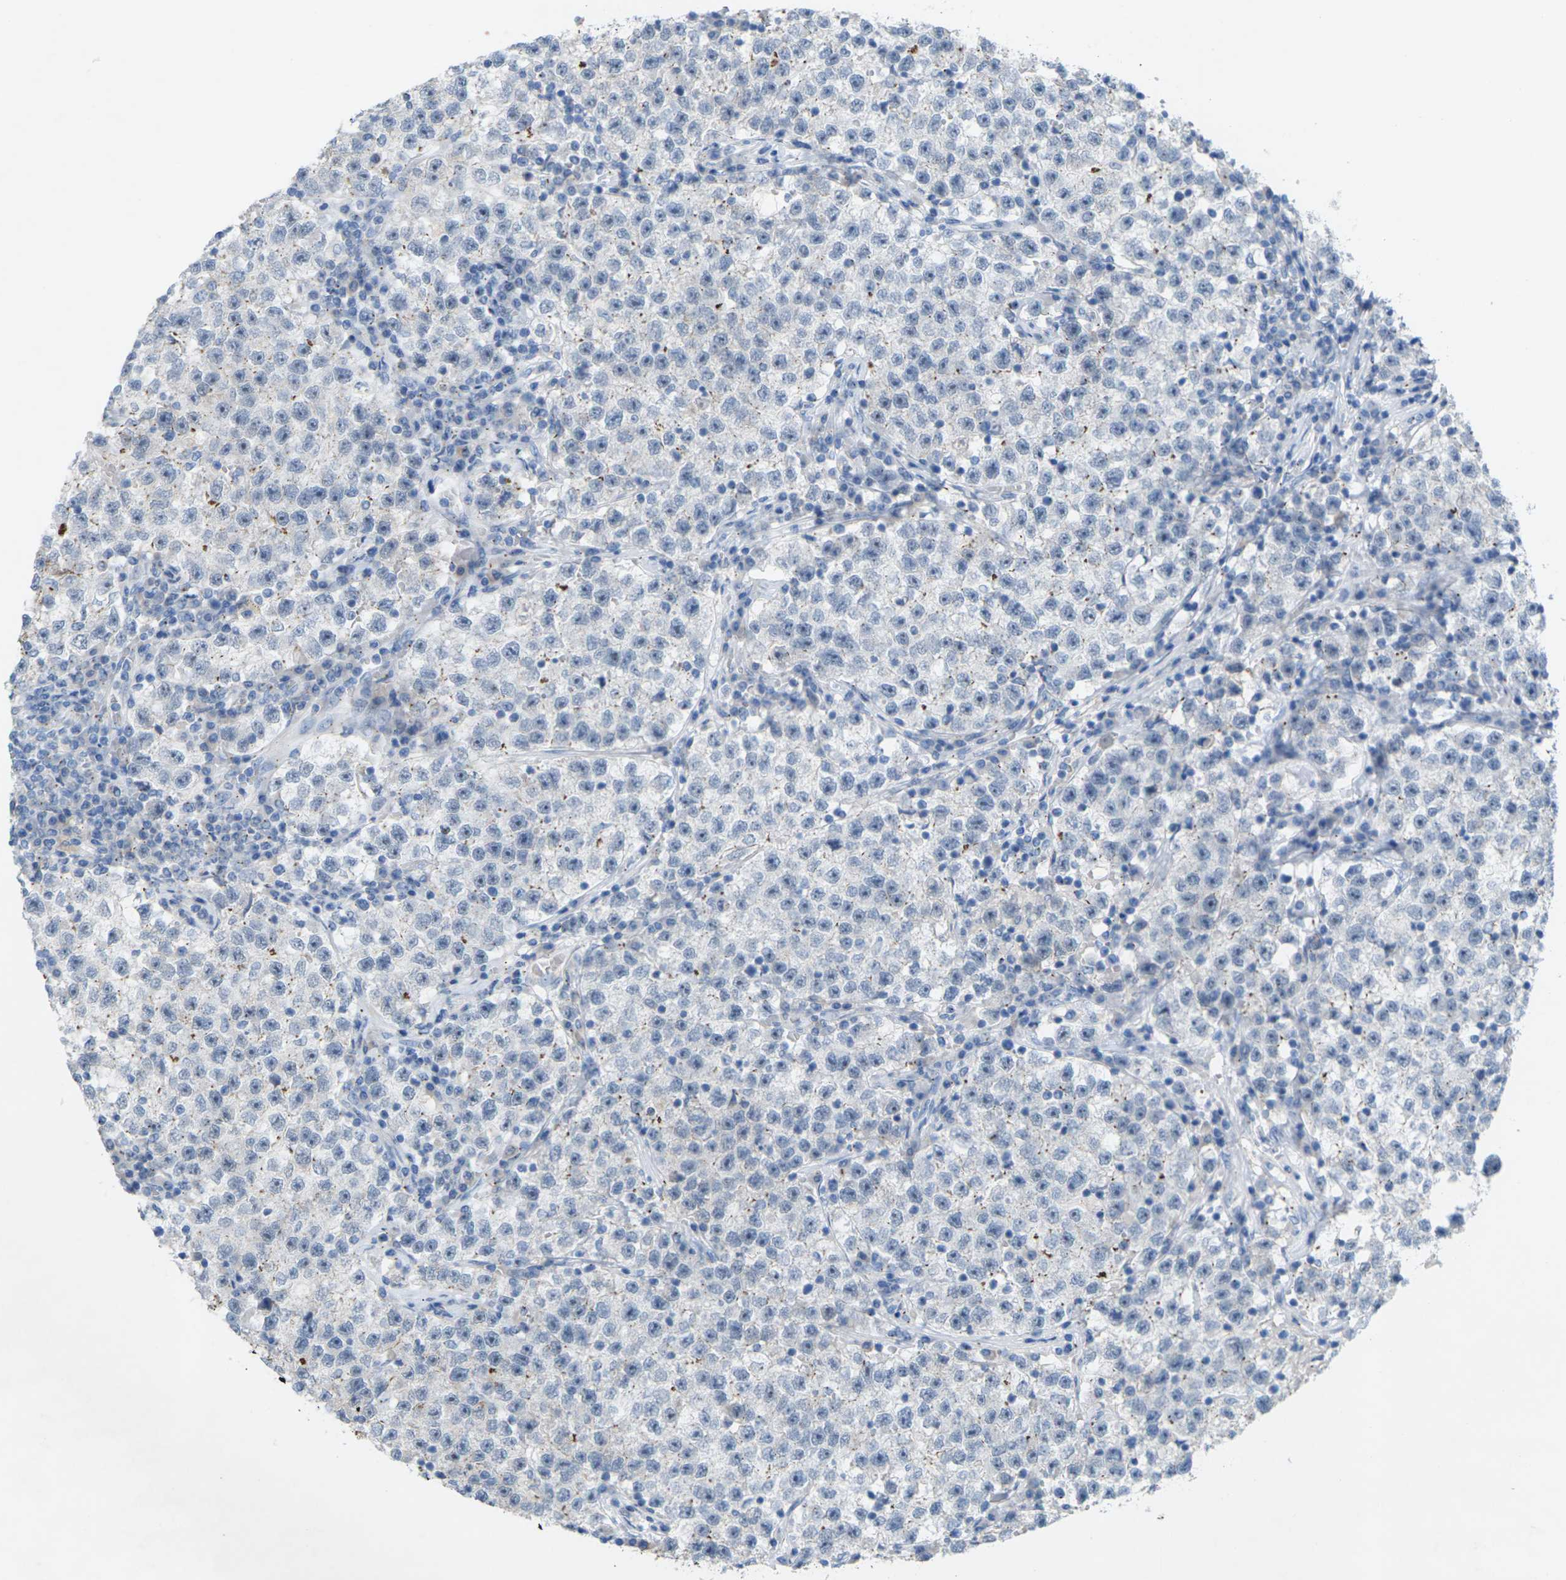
{"staining": {"intensity": "negative", "quantity": "none", "location": "none"}, "tissue": "testis cancer", "cell_type": "Tumor cells", "image_type": "cancer", "snomed": [{"axis": "morphology", "description": "Seminoma, NOS"}, {"axis": "topography", "description": "Testis"}], "caption": "An immunohistochemistry (IHC) micrograph of testis seminoma is shown. There is no staining in tumor cells of testis seminoma. (DAB (3,3'-diaminobenzidine) immunohistochemistry (IHC) with hematoxylin counter stain).", "gene": "CLDN3", "patient": {"sex": "male", "age": 22}}